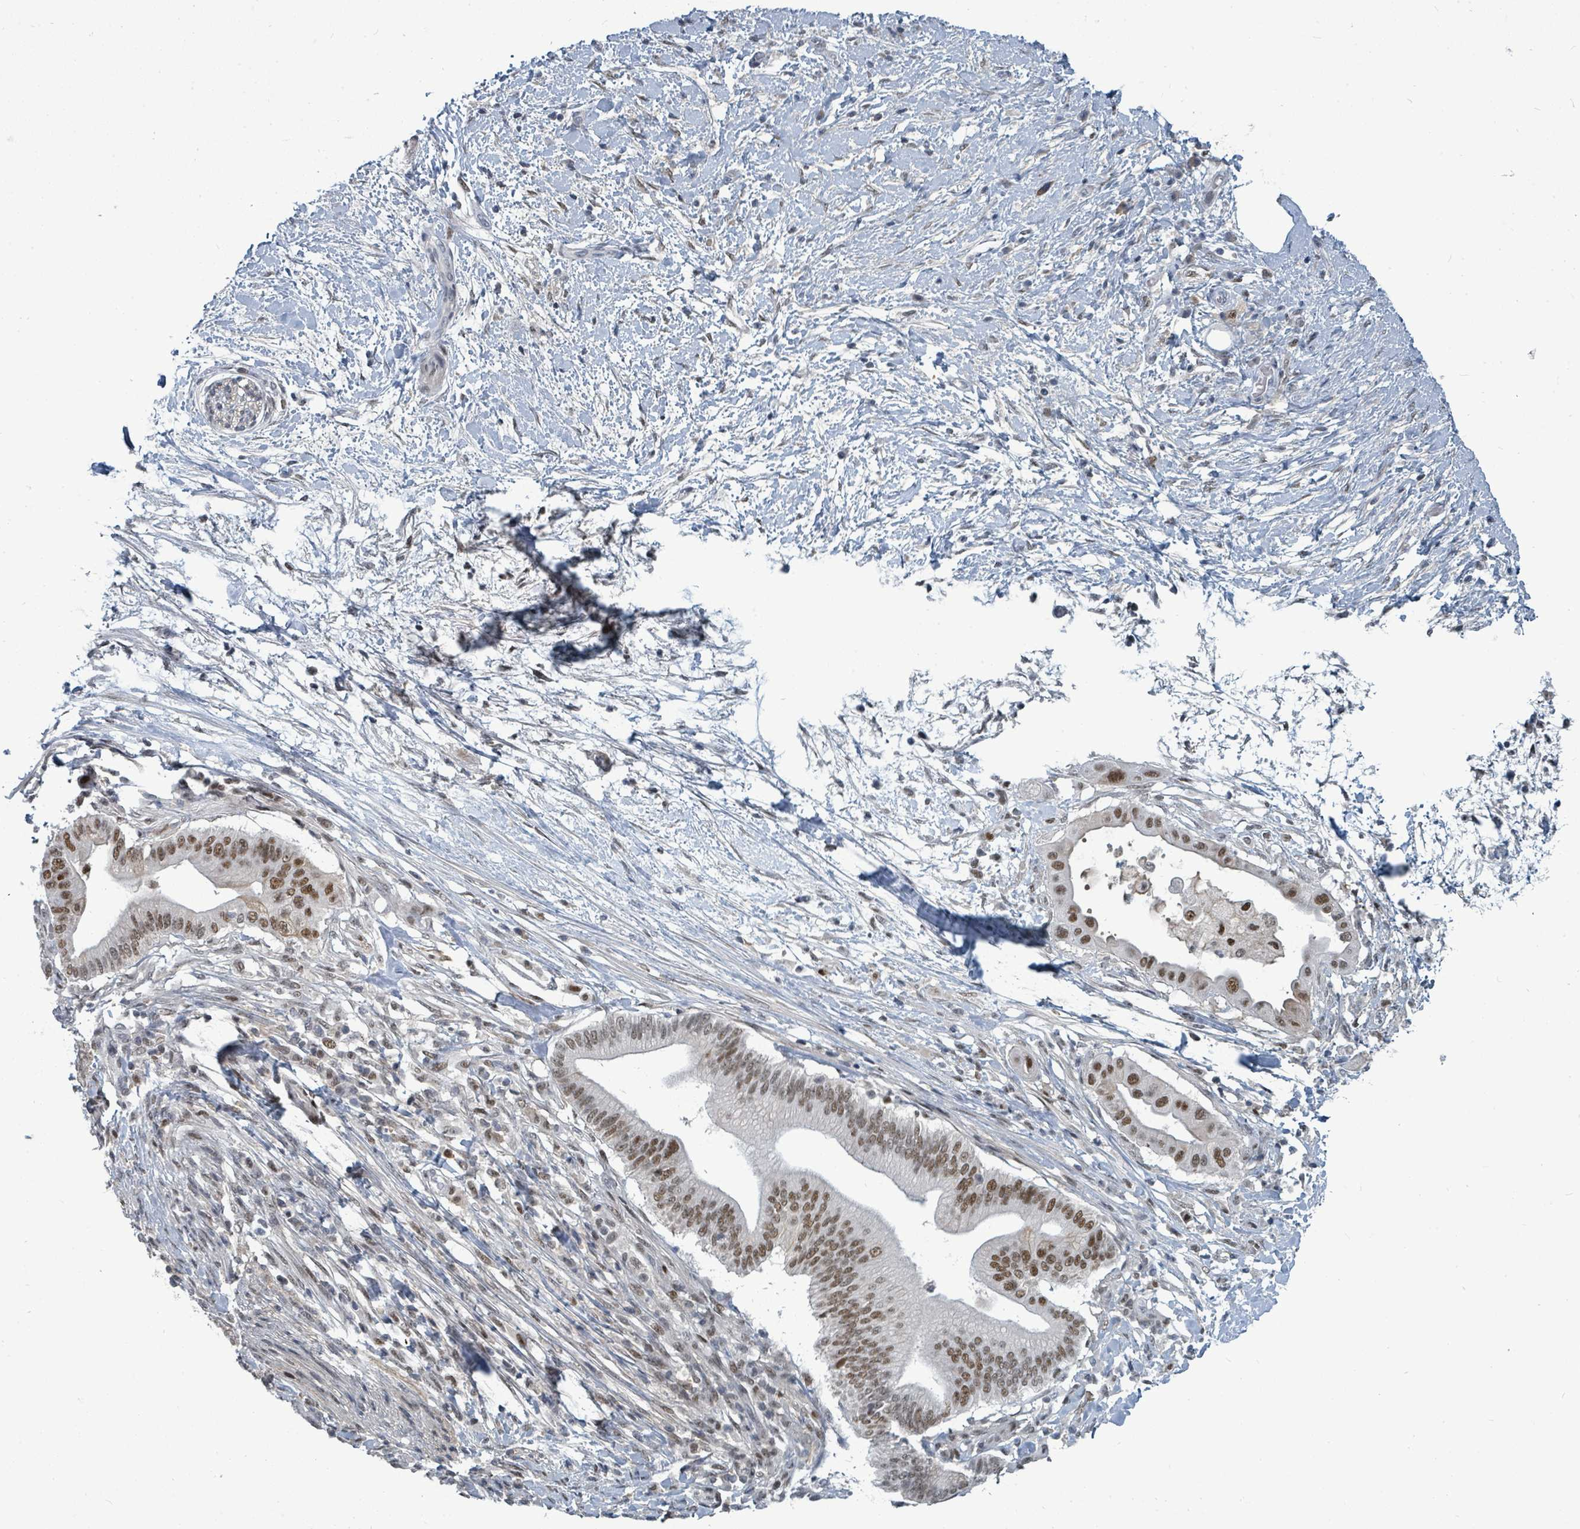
{"staining": {"intensity": "moderate", "quantity": ">75%", "location": "nuclear"}, "tissue": "pancreatic cancer", "cell_type": "Tumor cells", "image_type": "cancer", "snomed": [{"axis": "morphology", "description": "Adenocarcinoma, NOS"}, {"axis": "topography", "description": "Pancreas"}], "caption": "There is medium levels of moderate nuclear expression in tumor cells of pancreatic adenocarcinoma, as demonstrated by immunohistochemical staining (brown color).", "gene": "UCK1", "patient": {"sex": "male", "age": 68}}